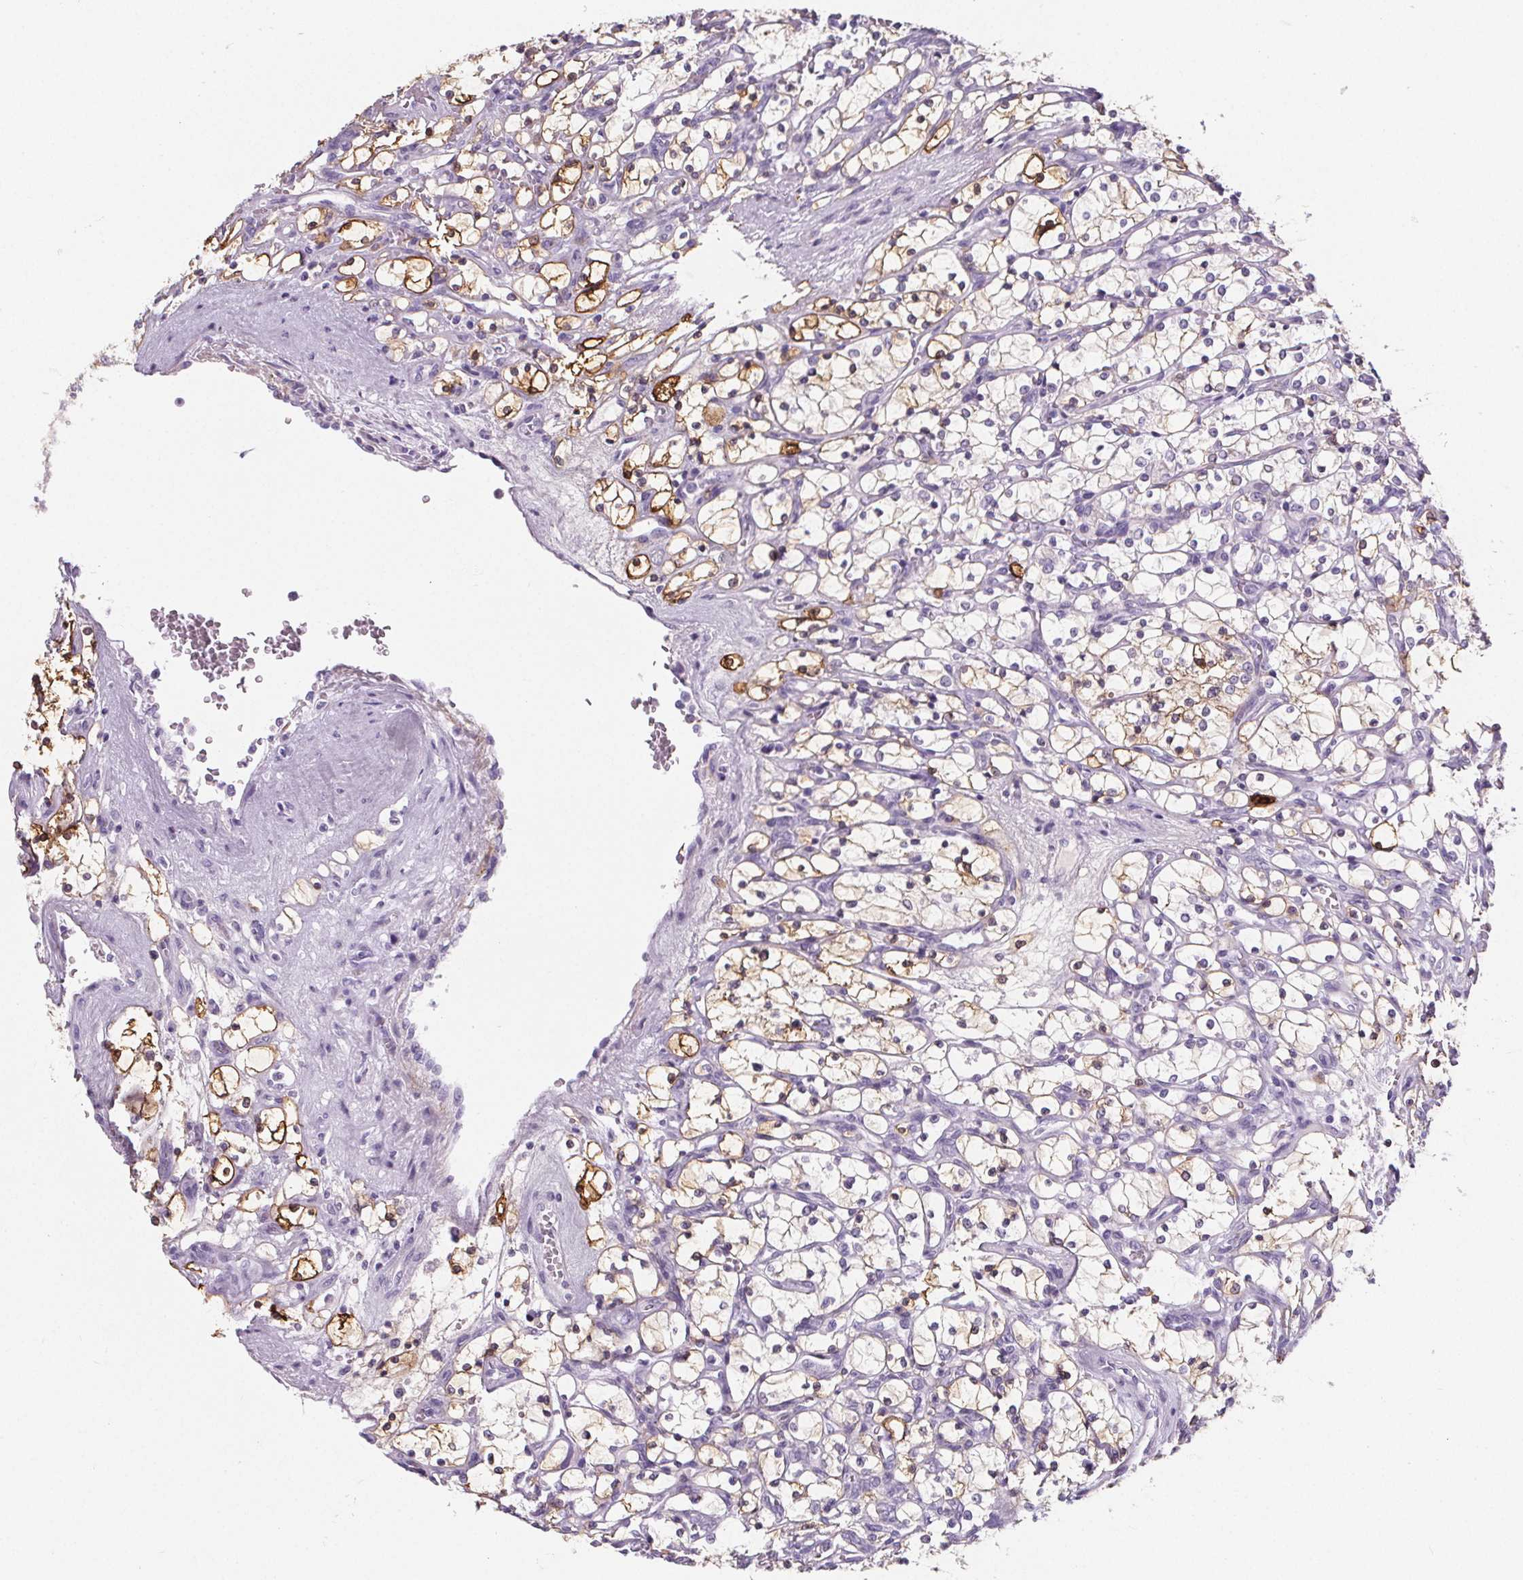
{"staining": {"intensity": "strong", "quantity": "<25%", "location": "cytoplasmic/membranous"}, "tissue": "renal cancer", "cell_type": "Tumor cells", "image_type": "cancer", "snomed": [{"axis": "morphology", "description": "Adenocarcinoma, NOS"}, {"axis": "topography", "description": "Kidney"}], "caption": "Immunohistochemical staining of human adenocarcinoma (renal) shows medium levels of strong cytoplasmic/membranous positivity in about <25% of tumor cells.", "gene": "ADRB1", "patient": {"sex": "female", "age": 69}}